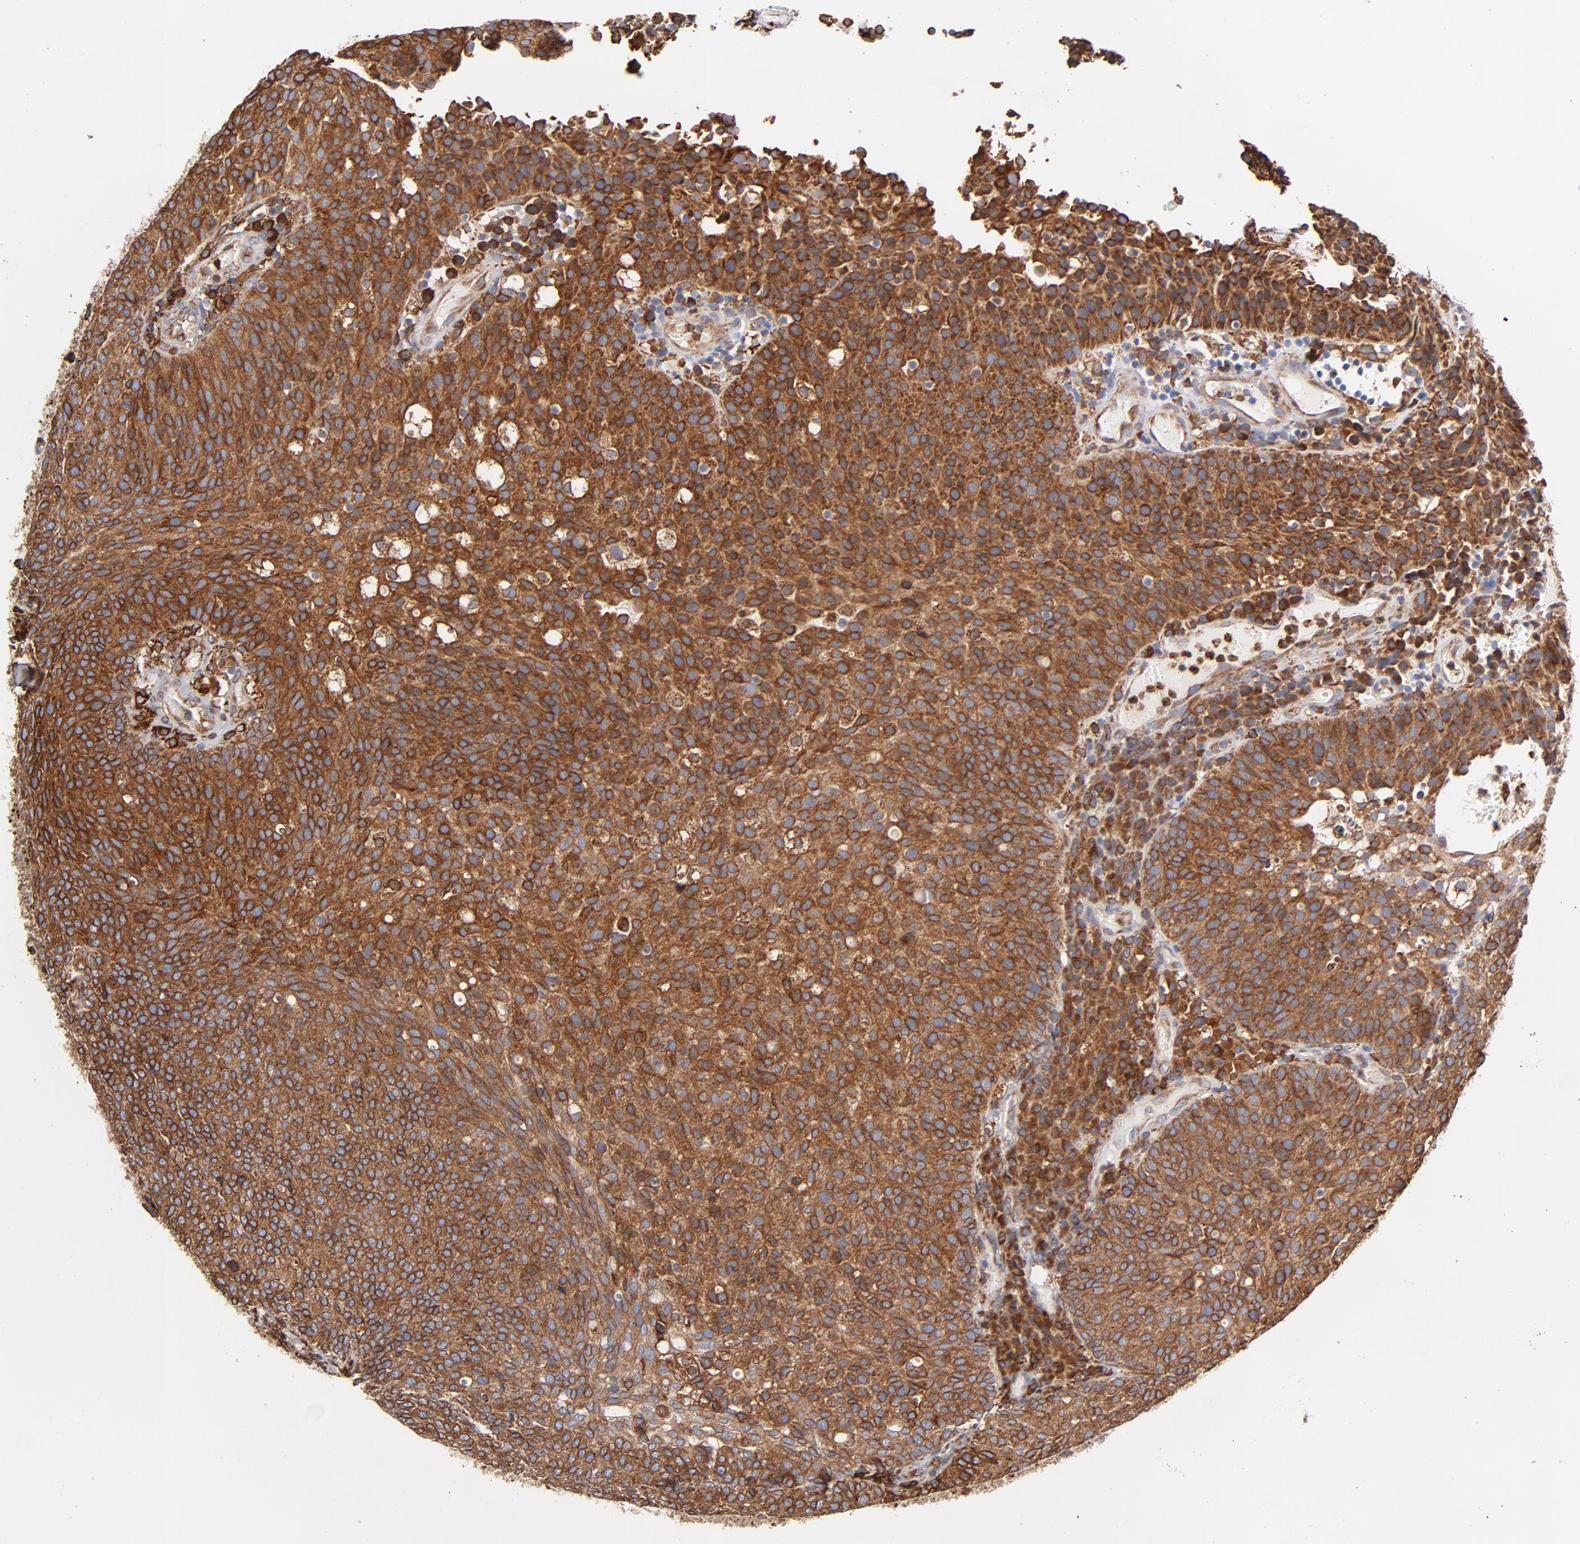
{"staining": {"intensity": "strong", "quantity": ">75%", "location": "cytoplasmic/membranous"}, "tissue": "urothelial cancer", "cell_type": "Tumor cells", "image_type": "cancer", "snomed": [{"axis": "morphology", "description": "Urothelial carcinoma, Low grade"}, {"axis": "topography", "description": "Urinary bladder"}], "caption": "This histopathology image reveals immunohistochemistry staining of human urothelial cancer, with high strong cytoplasmic/membranous expression in approximately >75% of tumor cells.", "gene": "CANX", "patient": {"sex": "male", "age": 85}}